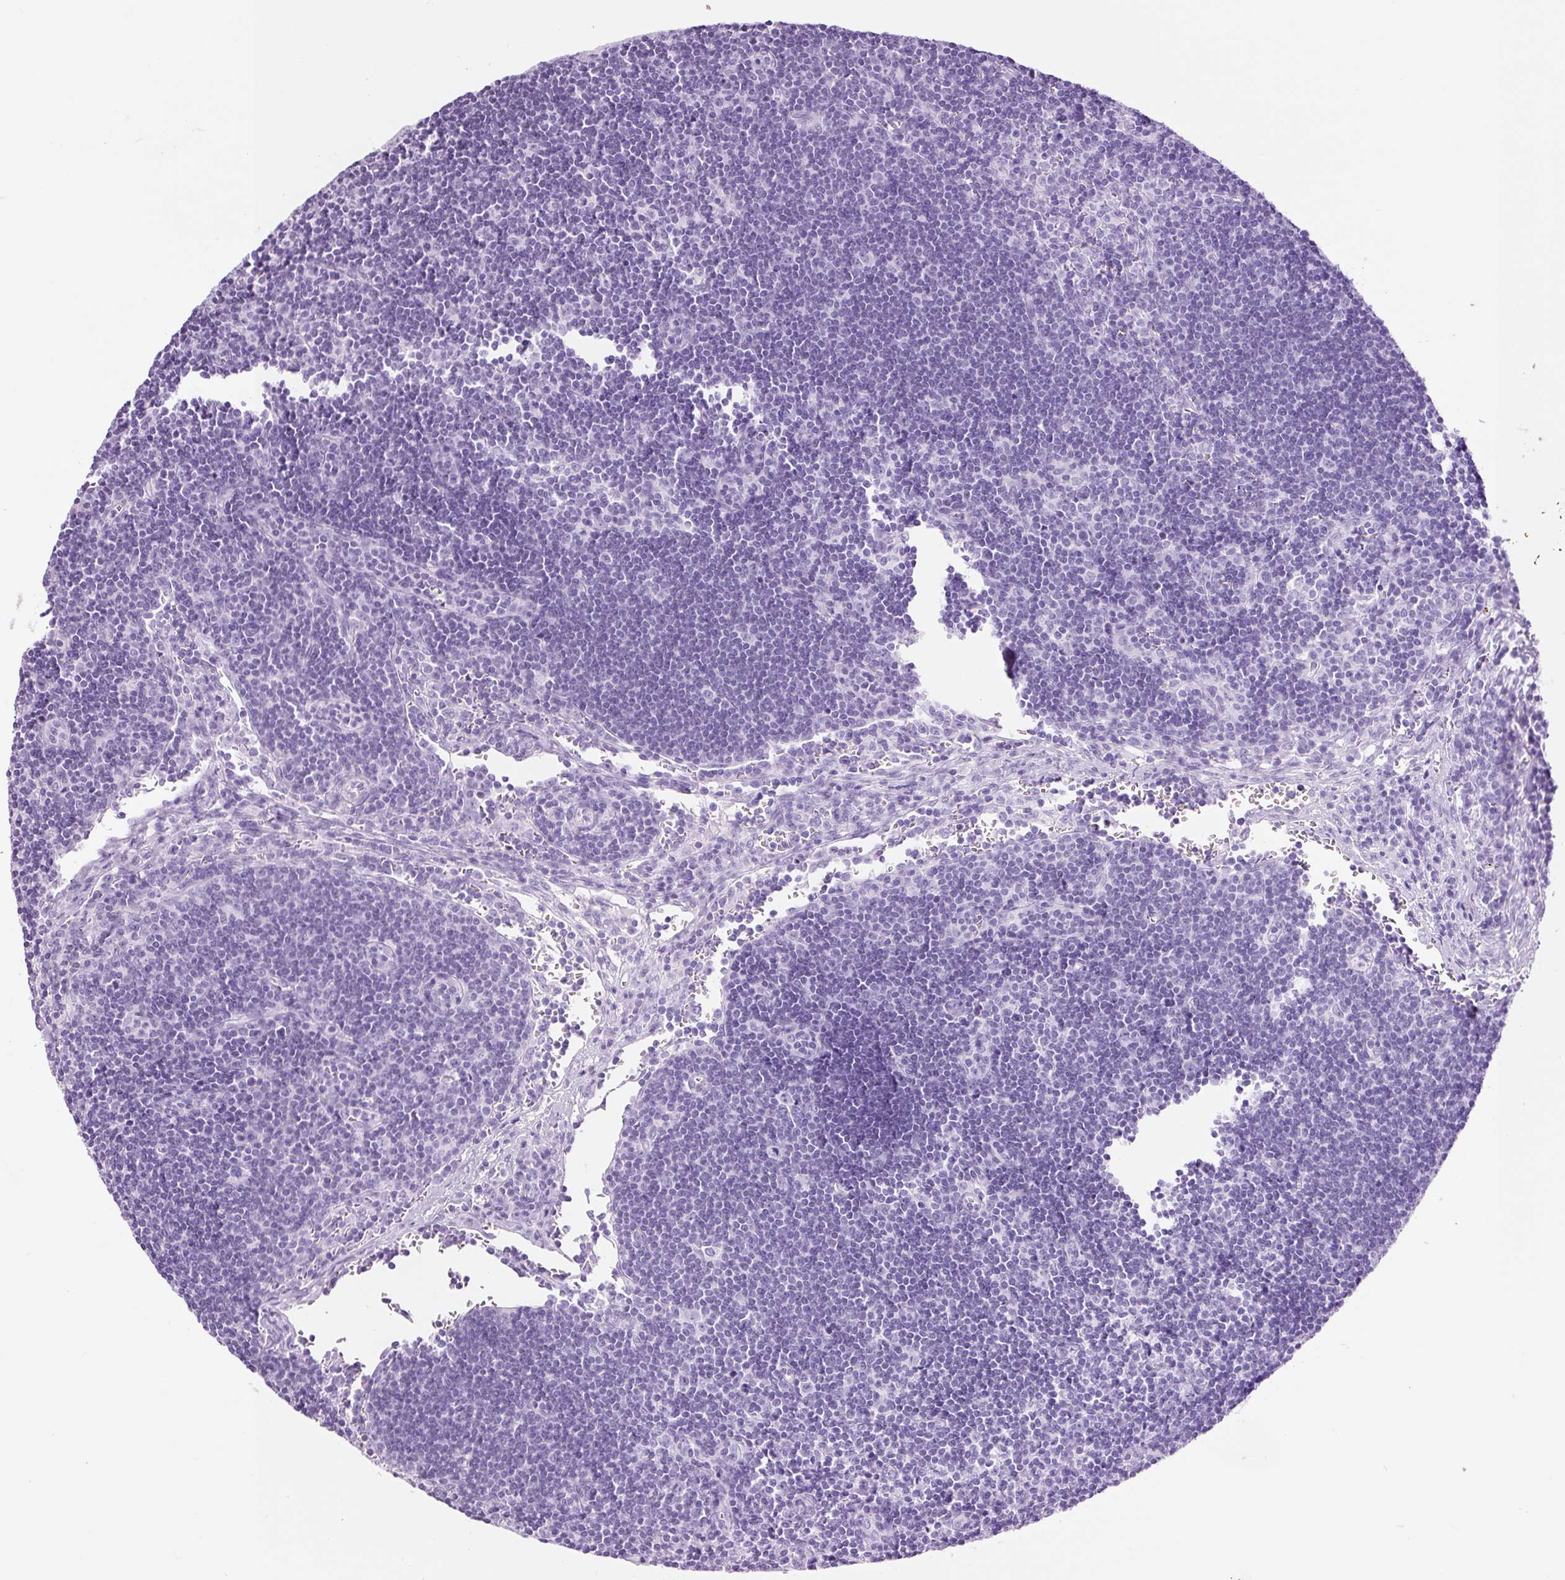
{"staining": {"intensity": "negative", "quantity": "none", "location": "none"}, "tissue": "lymph node", "cell_type": "Germinal center cells", "image_type": "normal", "snomed": [{"axis": "morphology", "description": "Normal tissue, NOS"}, {"axis": "topography", "description": "Lymph node"}], "caption": "Germinal center cells are negative for brown protein staining in normal lymph node.", "gene": "ADSS1", "patient": {"sex": "female", "age": 29}}